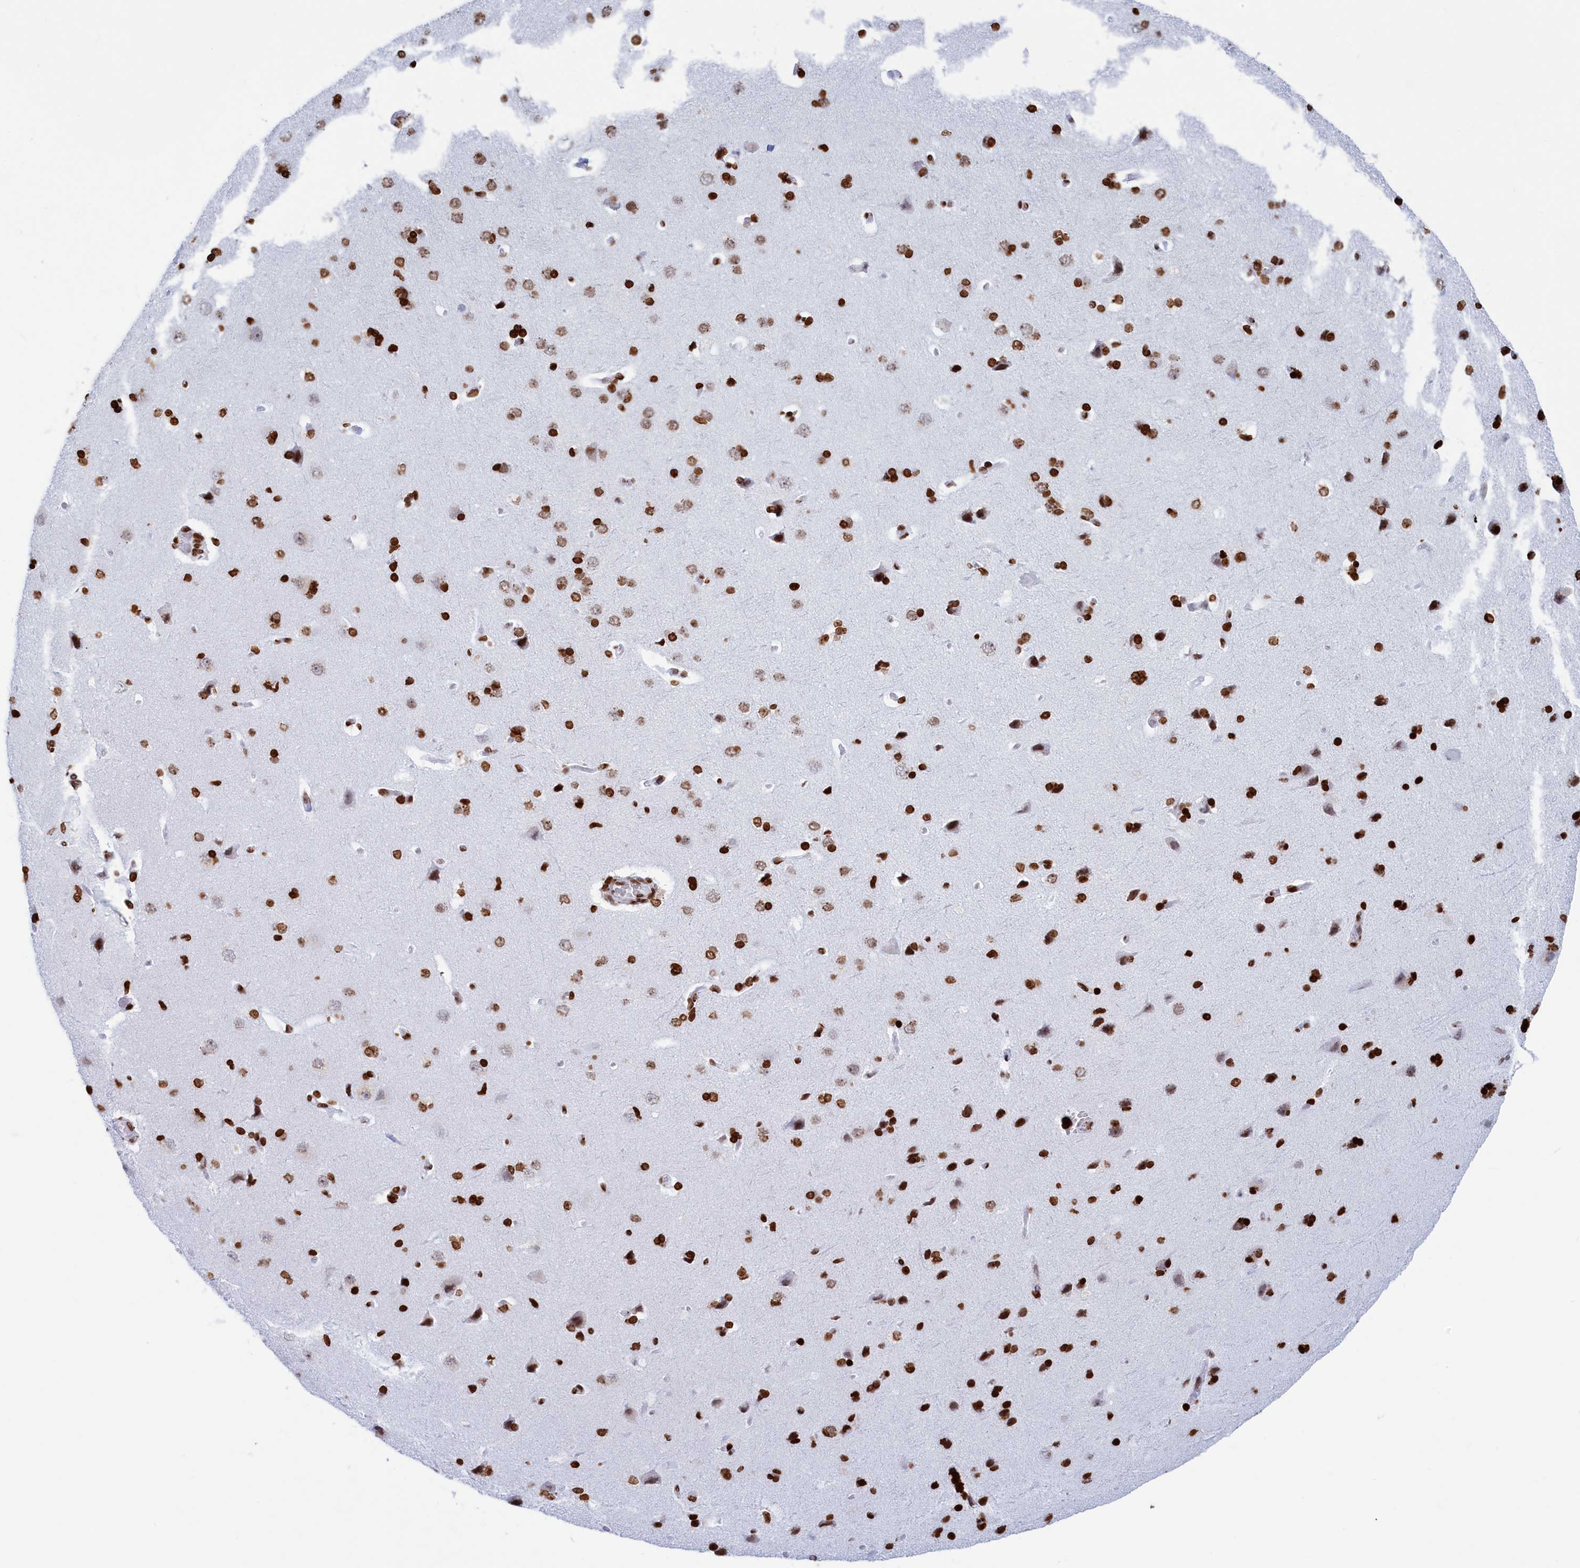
{"staining": {"intensity": "moderate", "quantity": ">75%", "location": "nuclear"}, "tissue": "cerebral cortex", "cell_type": "Endothelial cells", "image_type": "normal", "snomed": [{"axis": "morphology", "description": "Normal tissue, NOS"}, {"axis": "topography", "description": "Cerebral cortex"}], "caption": "Immunohistochemistry micrograph of benign cerebral cortex: human cerebral cortex stained using immunohistochemistry reveals medium levels of moderate protein expression localized specifically in the nuclear of endothelial cells, appearing as a nuclear brown color.", "gene": "APOBEC3A", "patient": {"sex": "male", "age": 62}}